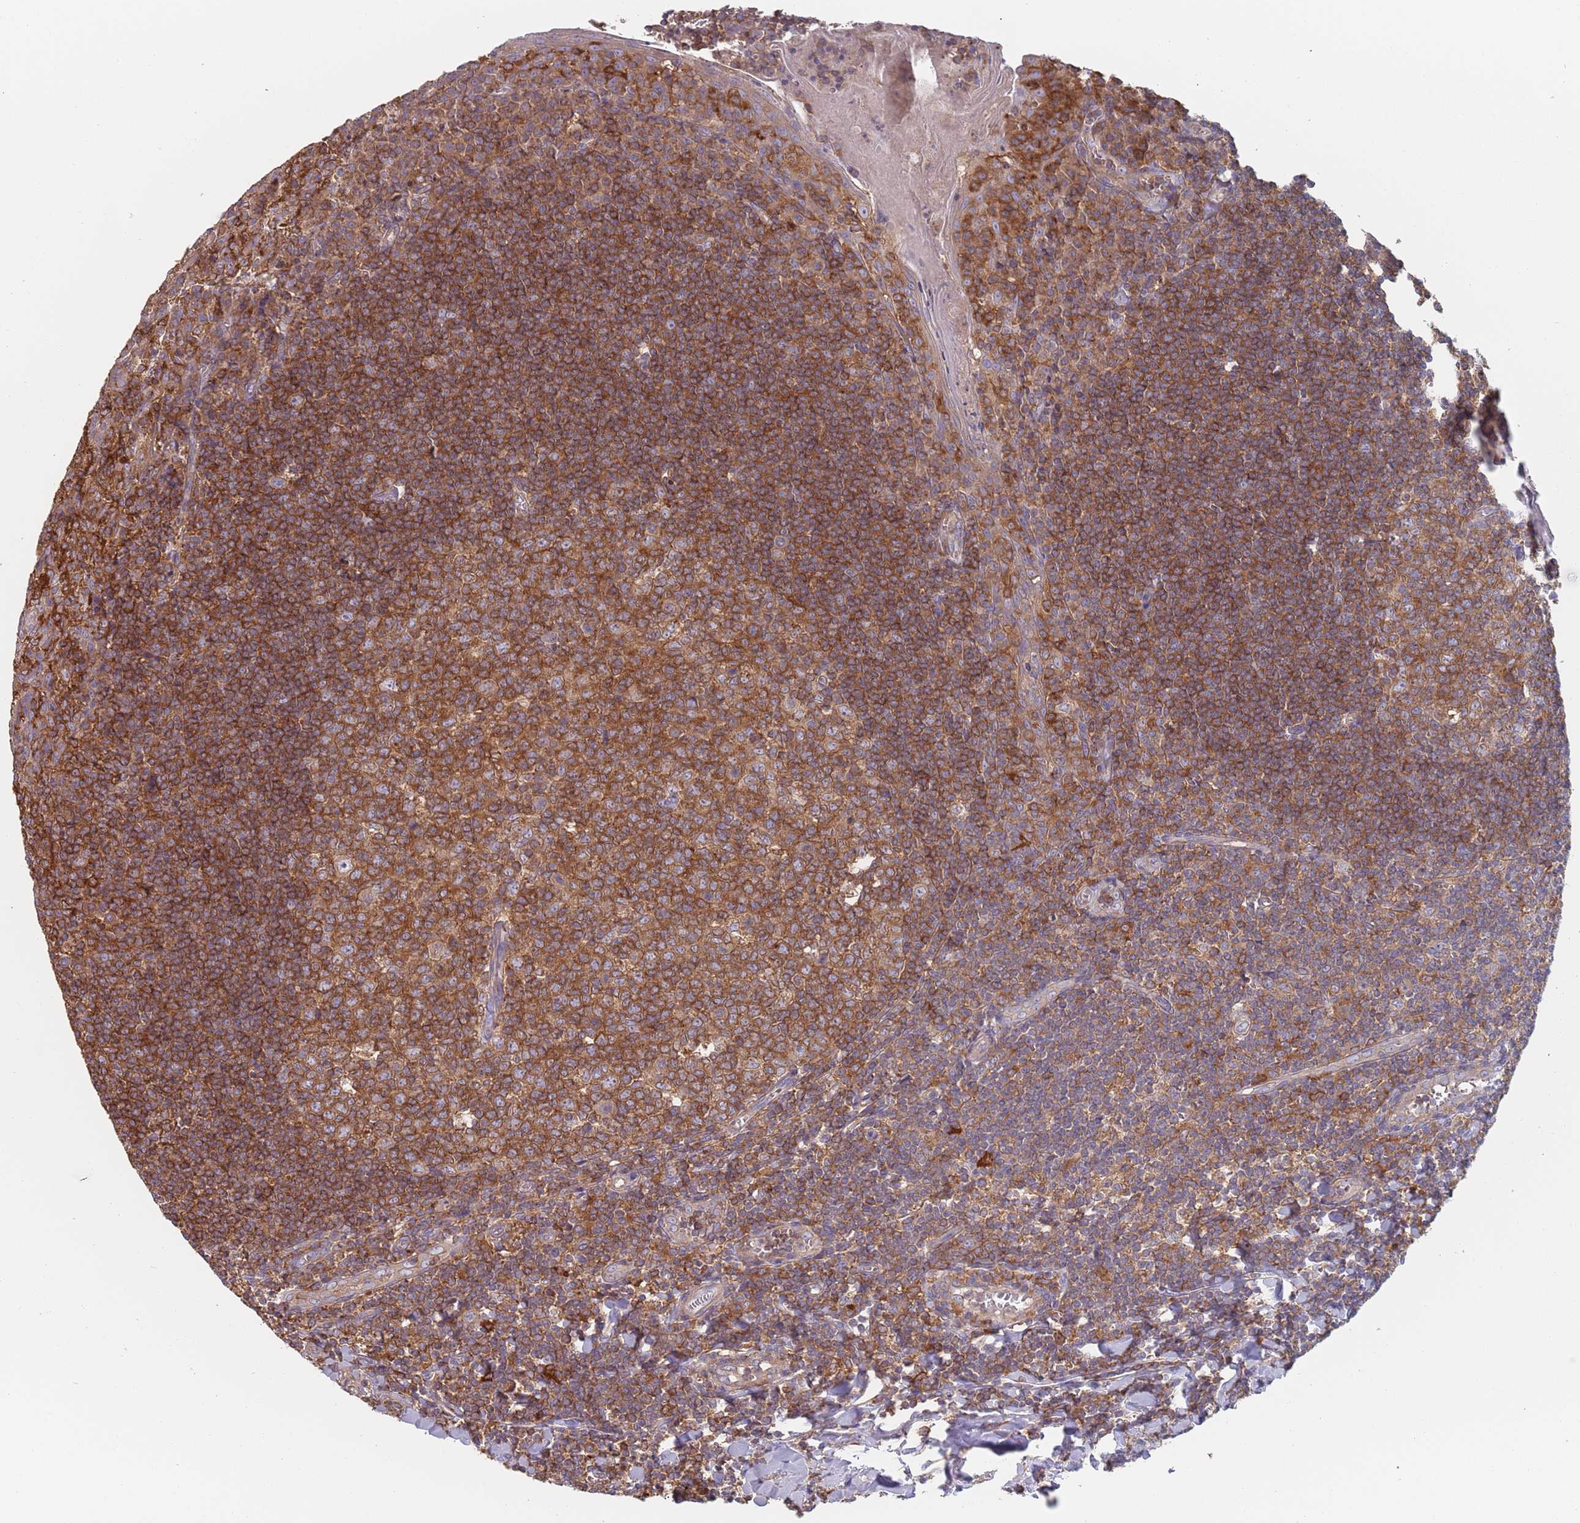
{"staining": {"intensity": "moderate", "quantity": ">75%", "location": "cytoplasmic/membranous"}, "tissue": "tonsil", "cell_type": "Germinal center cells", "image_type": "normal", "snomed": [{"axis": "morphology", "description": "Normal tissue, NOS"}, {"axis": "topography", "description": "Tonsil"}], "caption": "Approximately >75% of germinal center cells in unremarkable human tonsil exhibit moderate cytoplasmic/membranous protein positivity as visualized by brown immunohistochemical staining.", "gene": "GDI1", "patient": {"sex": "male", "age": 27}}